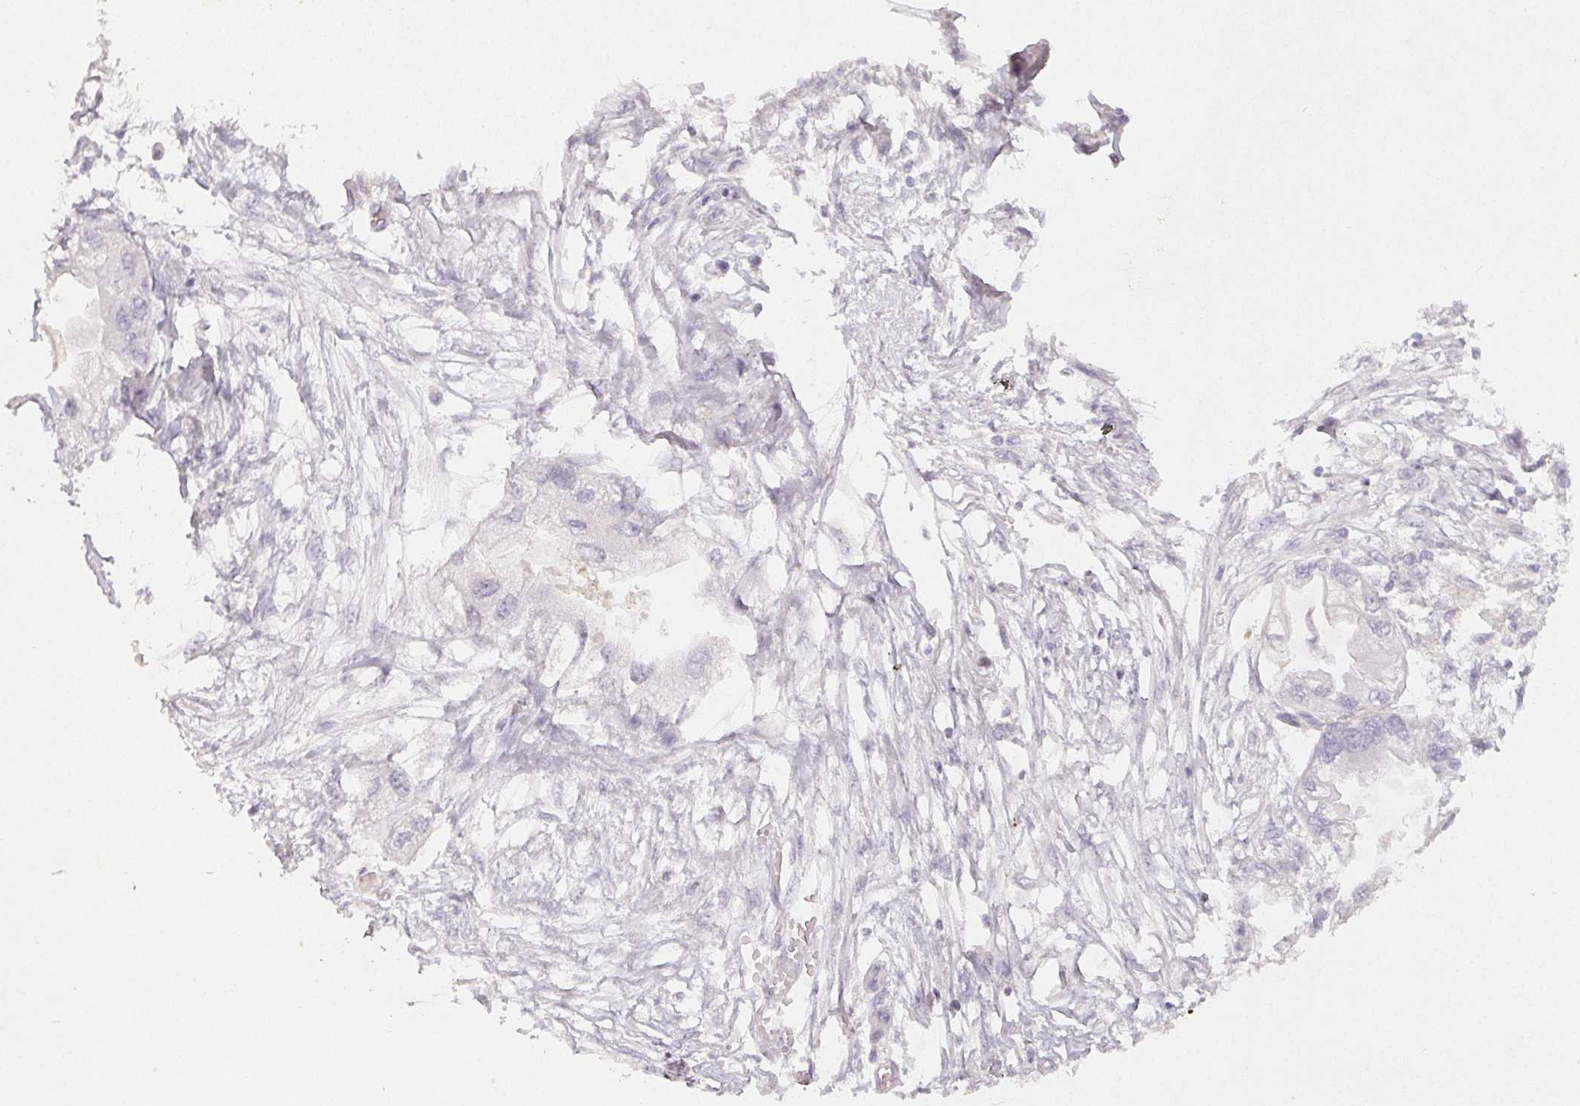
{"staining": {"intensity": "negative", "quantity": "none", "location": "none"}, "tissue": "endometrial cancer", "cell_type": "Tumor cells", "image_type": "cancer", "snomed": [{"axis": "morphology", "description": "Adenocarcinoma, NOS"}, {"axis": "morphology", "description": "Adenocarcinoma, metastatic, NOS"}, {"axis": "topography", "description": "Adipose tissue"}, {"axis": "topography", "description": "Endometrium"}], "caption": "Immunohistochemistry micrograph of neoplastic tissue: metastatic adenocarcinoma (endometrial) stained with DAB (3,3'-diaminobenzidine) shows no significant protein positivity in tumor cells.", "gene": "LRRC23", "patient": {"sex": "female", "age": 67}}